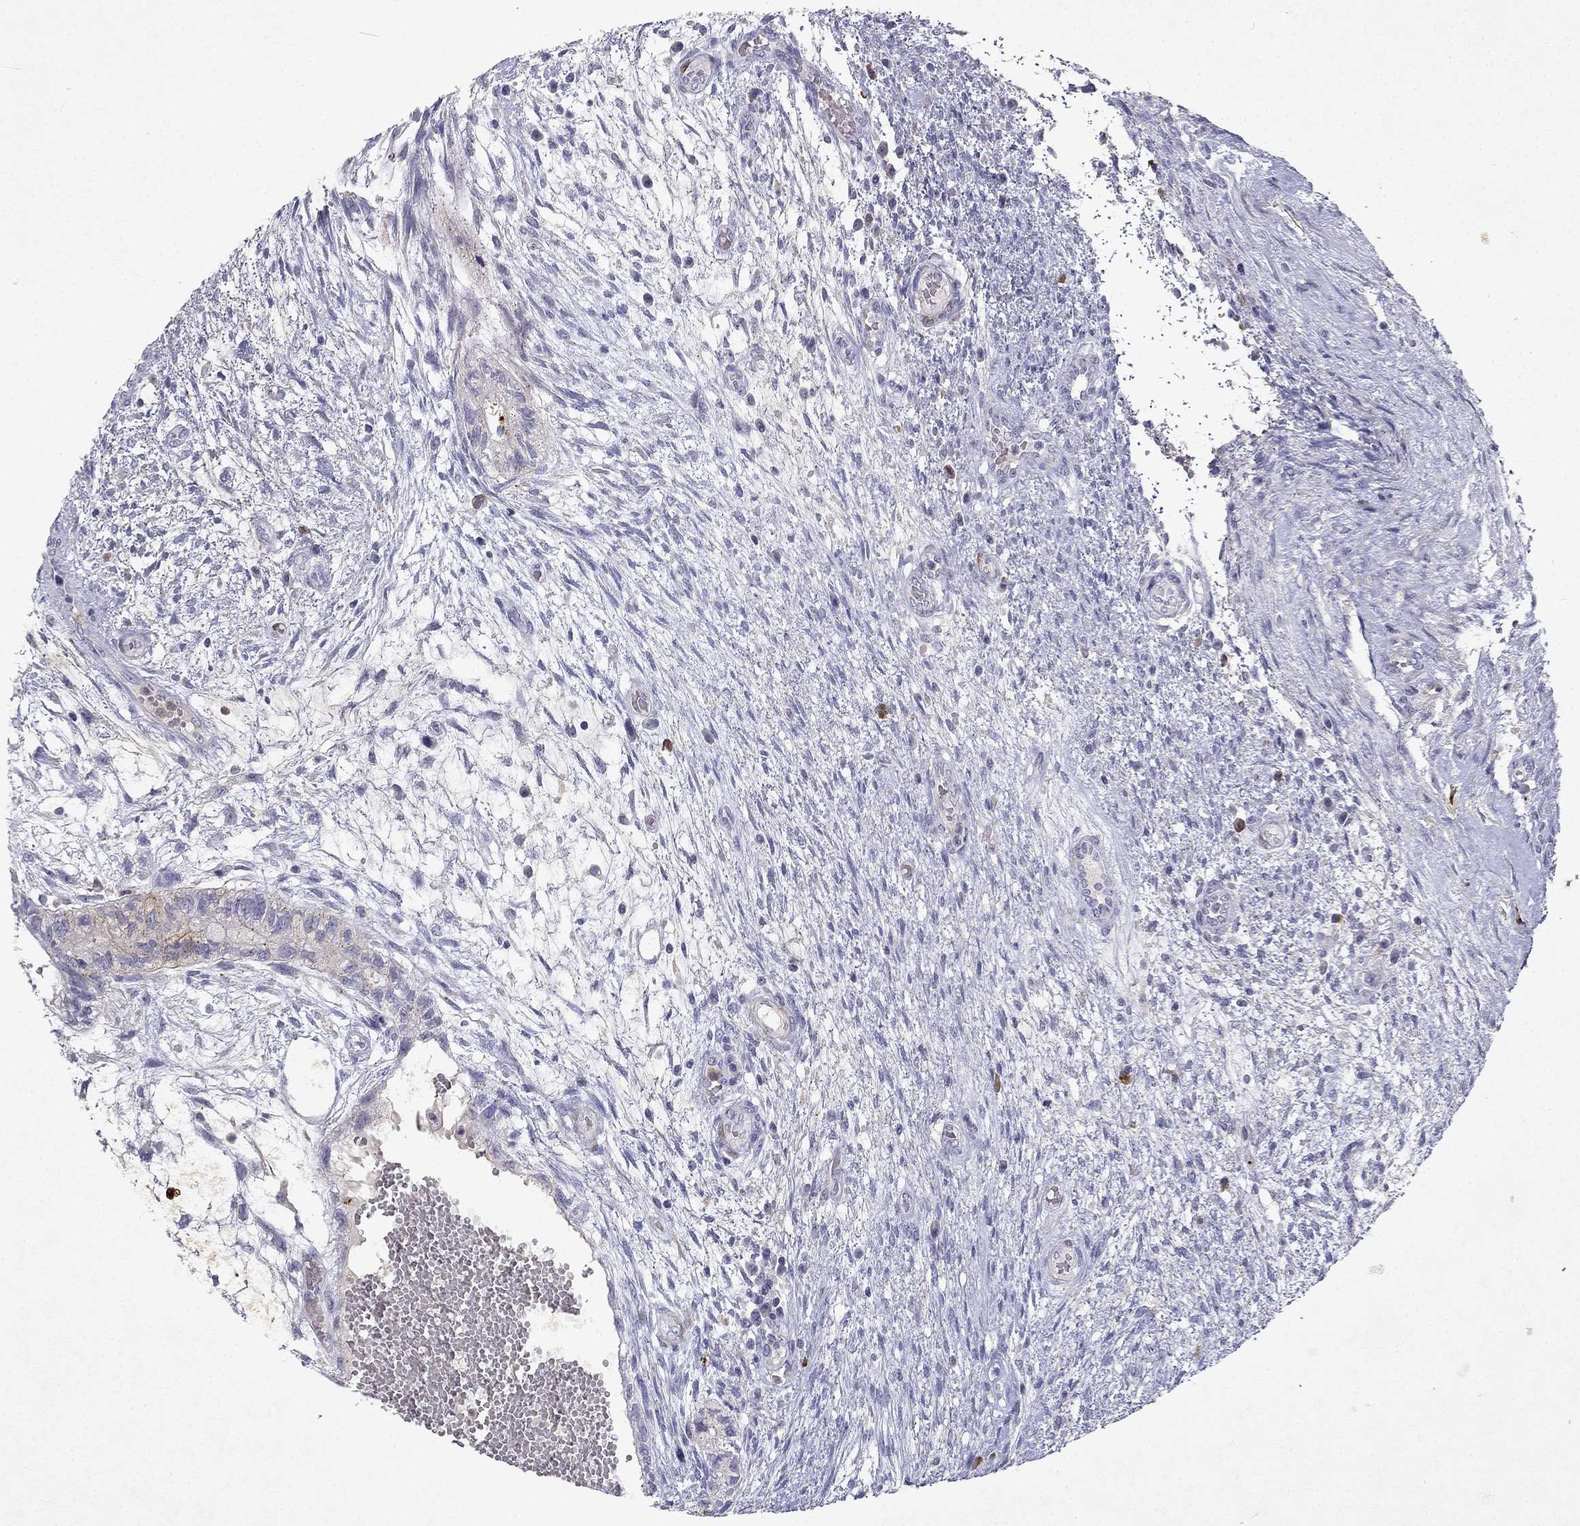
{"staining": {"intensity": "negative", "quantity": "none", "location": "none"}, "tissue": "testis cancer", "cell_type": "Tumor cells", "image_type": "cancer", "snomed": [{"axis": "morphology", "description": "Normal tissue, NOS"}, {"axis": "morphology", "description": "Carcinoma, Embryonal, NOS"}, {"axis": "topography", "description": "Testis"}, {"axis": "topography", "description": "Epididymis"}], "caption": "Immunohistochemical staining of embryonal carcinoma (testis) reveals no significant expression in tumor cells. Nuclei are stained in blue.", "gene": "SLC6A4", "patient": {"sex": "male", "age": 32}}